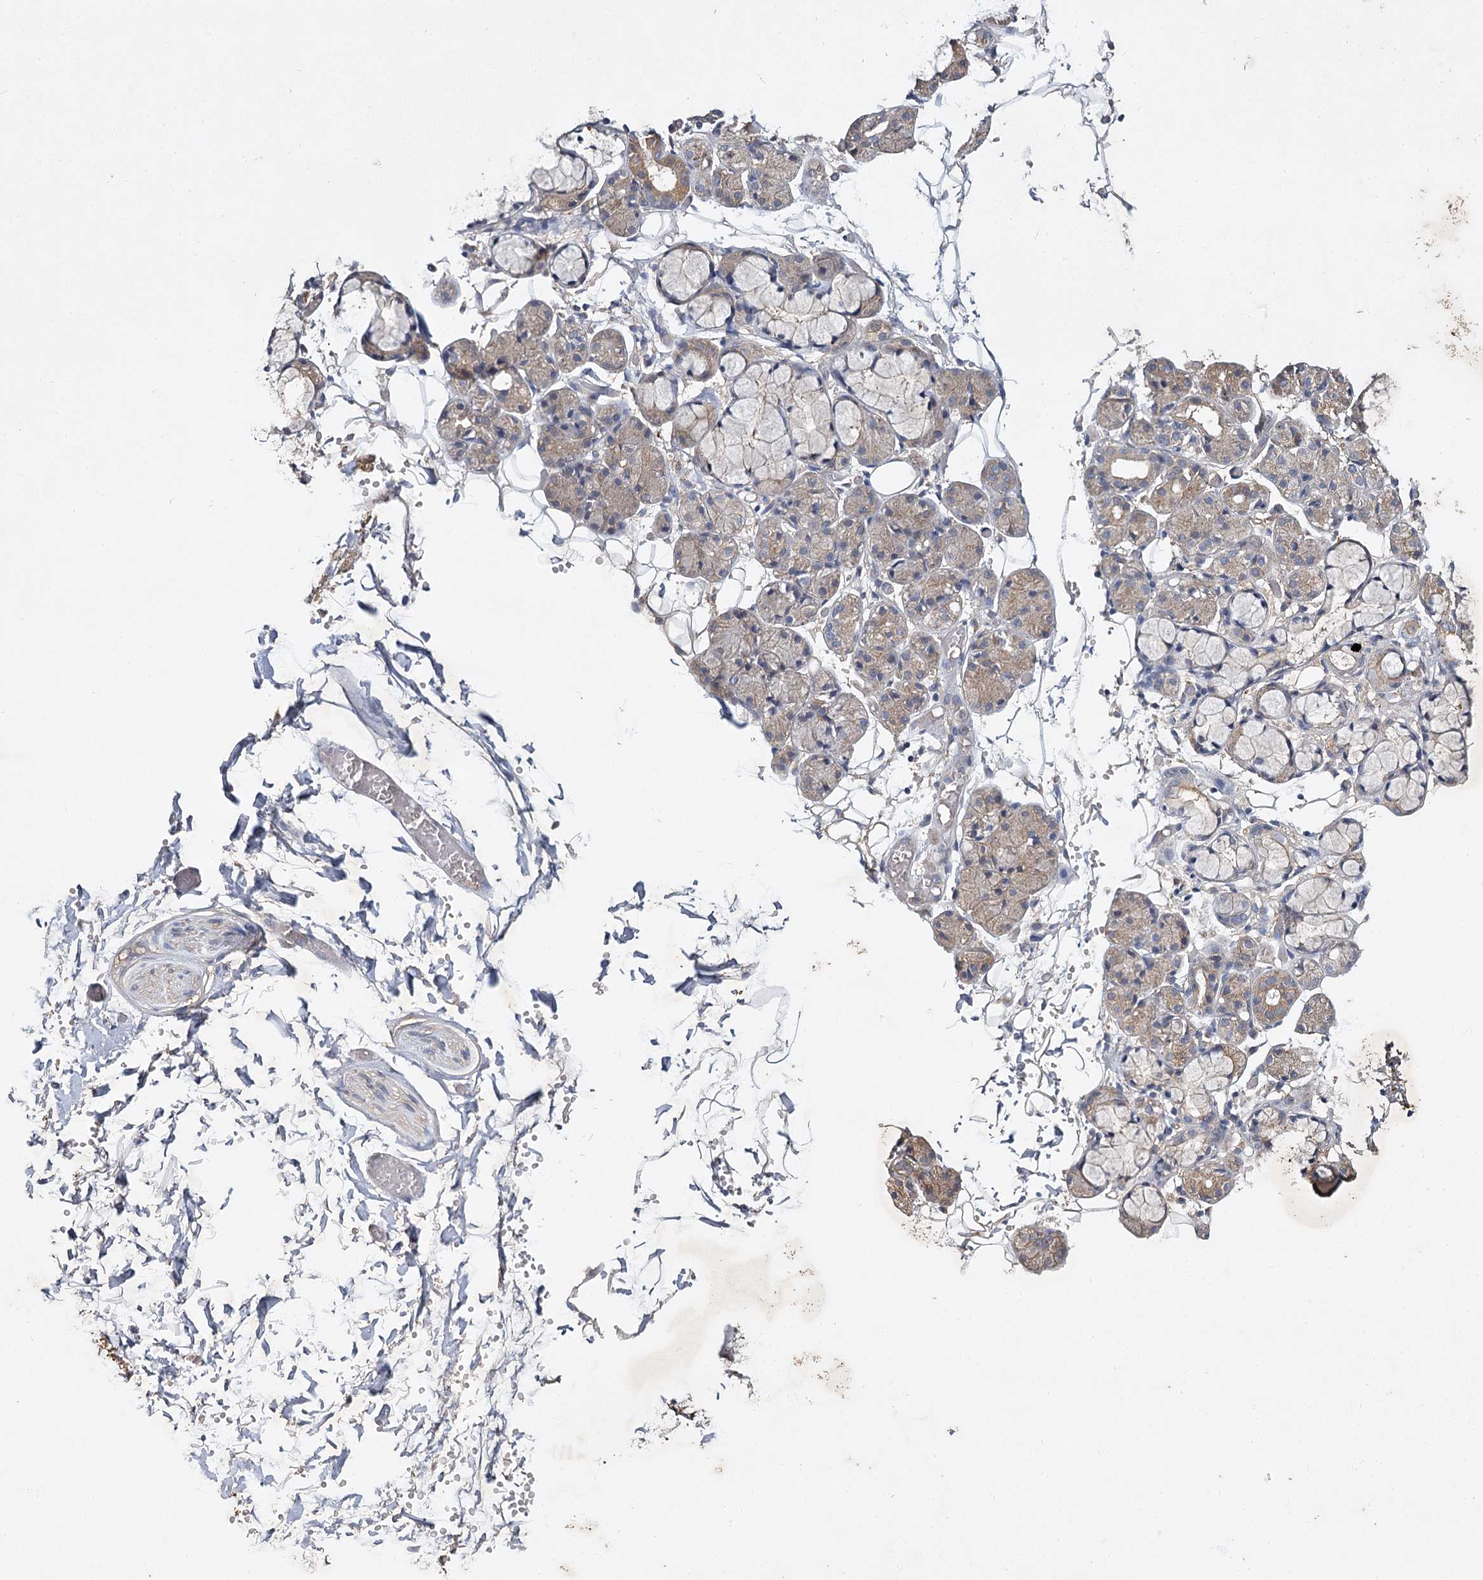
{"staining": {"intensity": "moderate", "quantity": "<25%", "location": "cytoplasmic/membranous"}, "tissue": "salivary gland", "cell_type": "Glandular cells", "image_type": "normal", "snomed": [{"axis": "morphology", "description": "Normal tissue, NOS"}, {"axis": "topography", "description": "Salivary gland"}], "caption": "Protein analysis of benign salivary gland displays moderate cytoplasmic/membranous expression in approximately <25% of glandular cells. The staining was performed using DAB (3,3'-diaminobenzidine), with brown indicating positive protein expression. Nuclei are stained blue with hematoxylin.", "gene": "MFN1", "patient": {"sex": "male", "age": 63}}